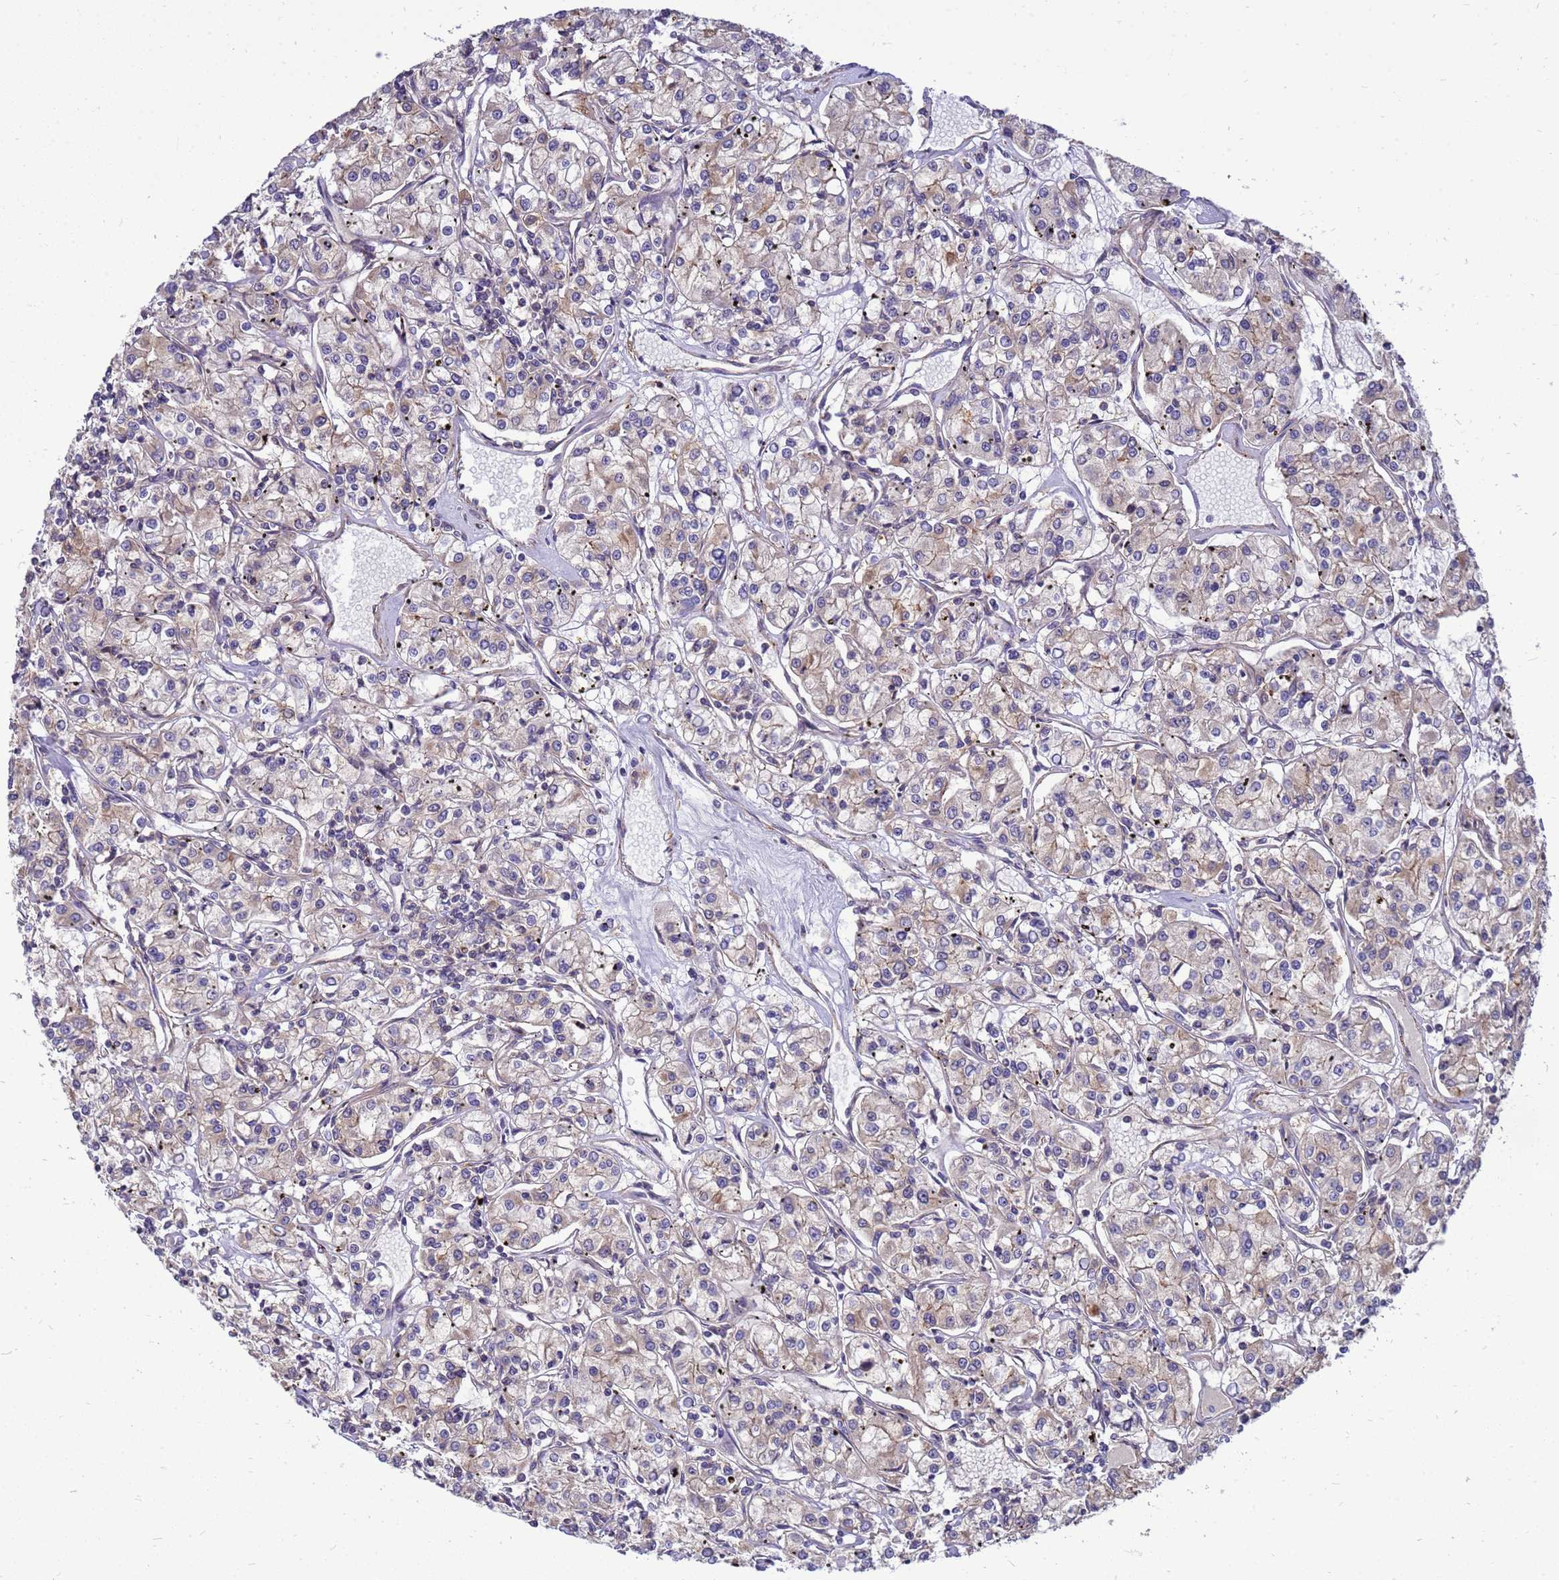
{"staining": {"intensity": "moderate", "quantity": "25%-75%", "location": "cytoplasmic/membranous"}, "tissue": "renal cancer", "cell_type": "Tumor cells", "image_type": "cancer", "snomed": [{"axis": "morphology", "description": "Adenocarcinoma, NOS"}, {"axis": "topography", "description": "Kidney"}], "caption": "A photomicrograph showing moderate cytoplasmic/membranous staining in about 25%-75% of tumor cells in renal cancer, as visualized by brown immunohistochemical staining.", "gene": "ENOPH1", "patient": {"sex": "female", "age": 59}}